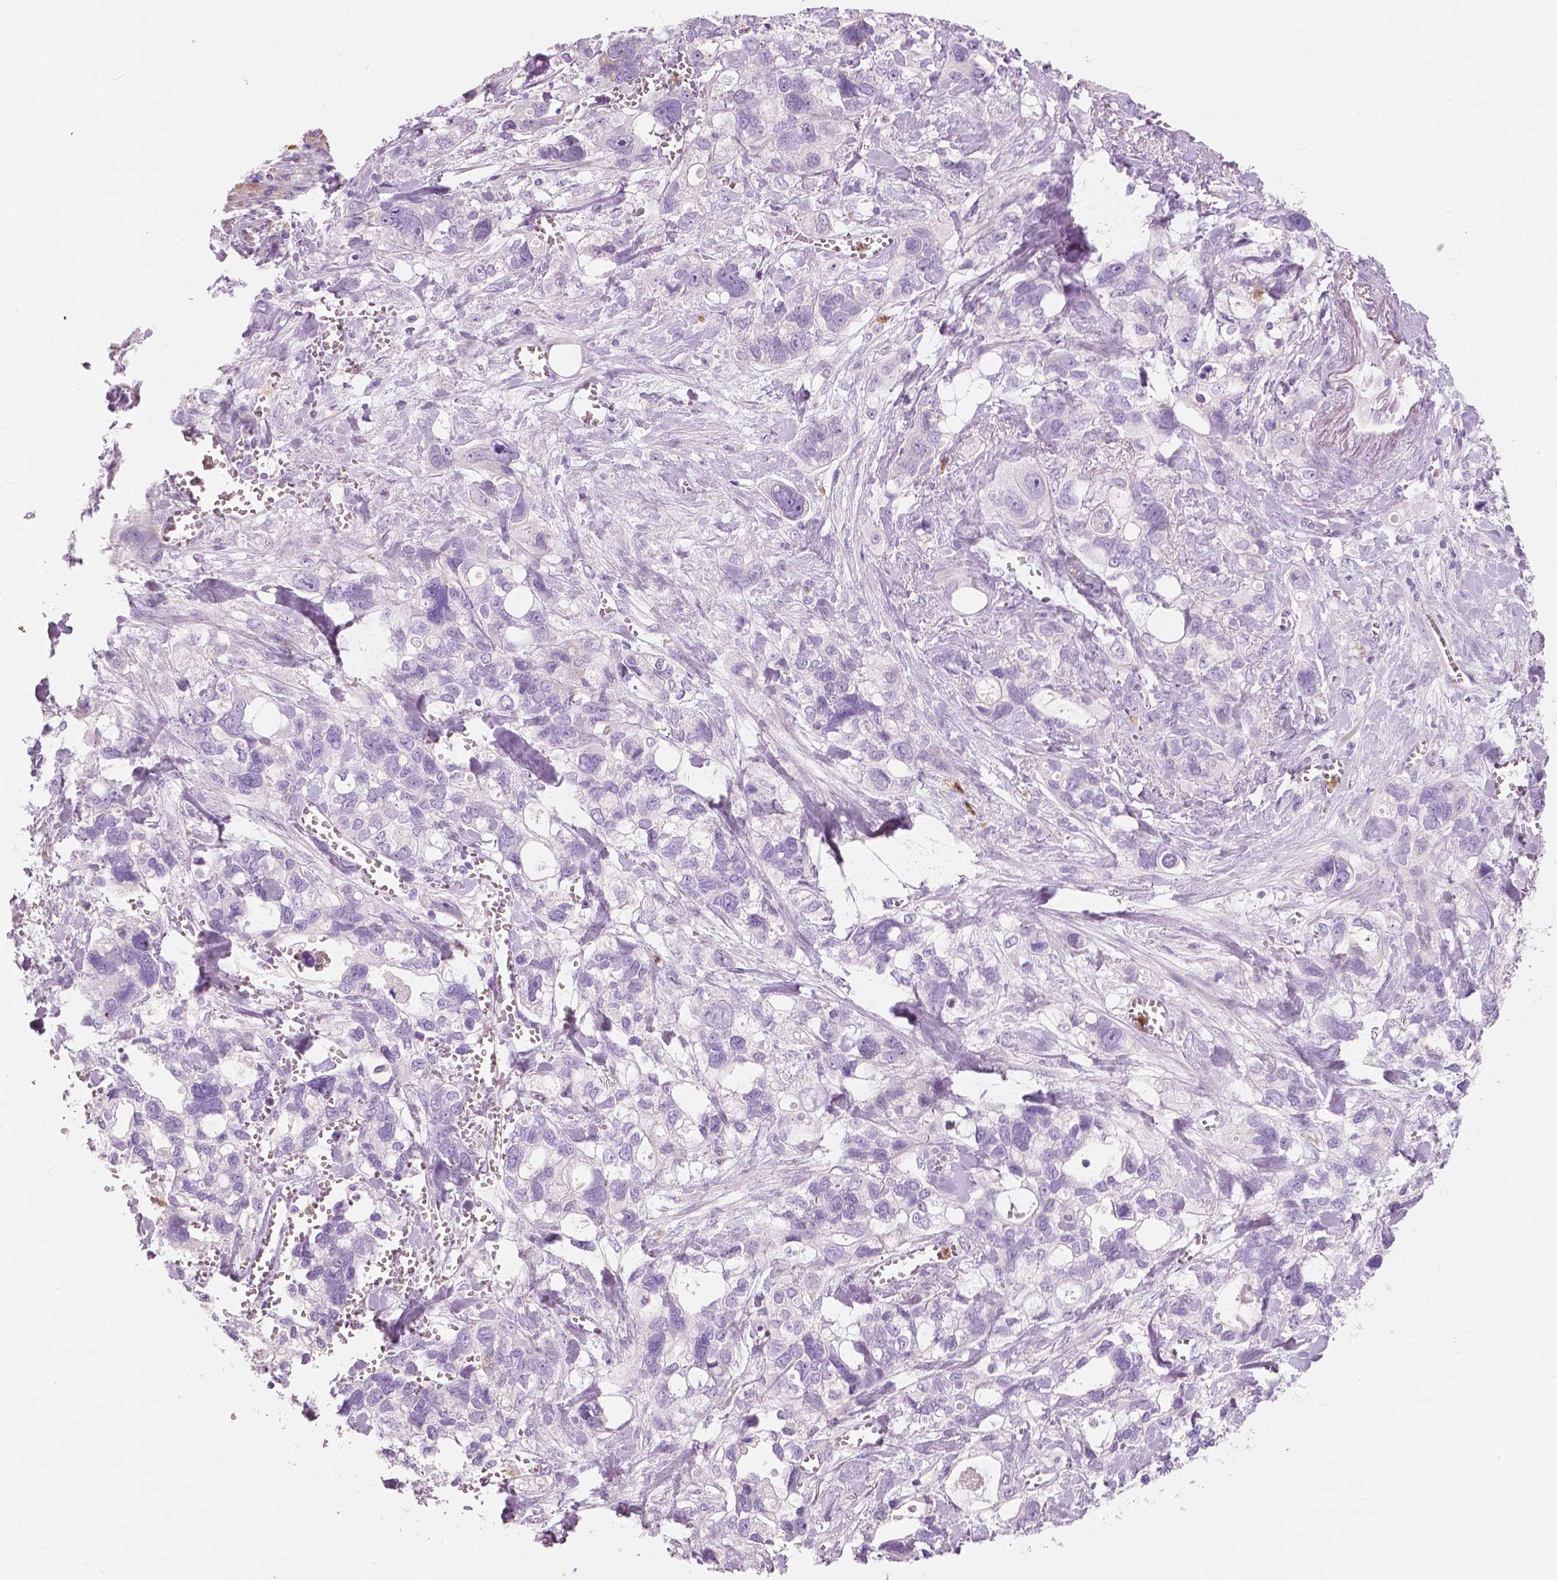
{"staining": {"intensity": "negative", "quantity": "none", "location": "none"}, "tissue": "stomach cancer", "cell_type": "Tumor cells", "image_type": "cancer", "snomed": [{"axis": "morphology", "description": "Adenocarcinoma, NOS"}, {"axis": "topography", "description": "Stomach, upper"}], "caption": "A photomicrograph of adenocarcinoma (stomach) stained for a protein displays no brown staining in tumor cells.", "gene": "CXCR2", "patient": {"sex": "female", "age": 81}}